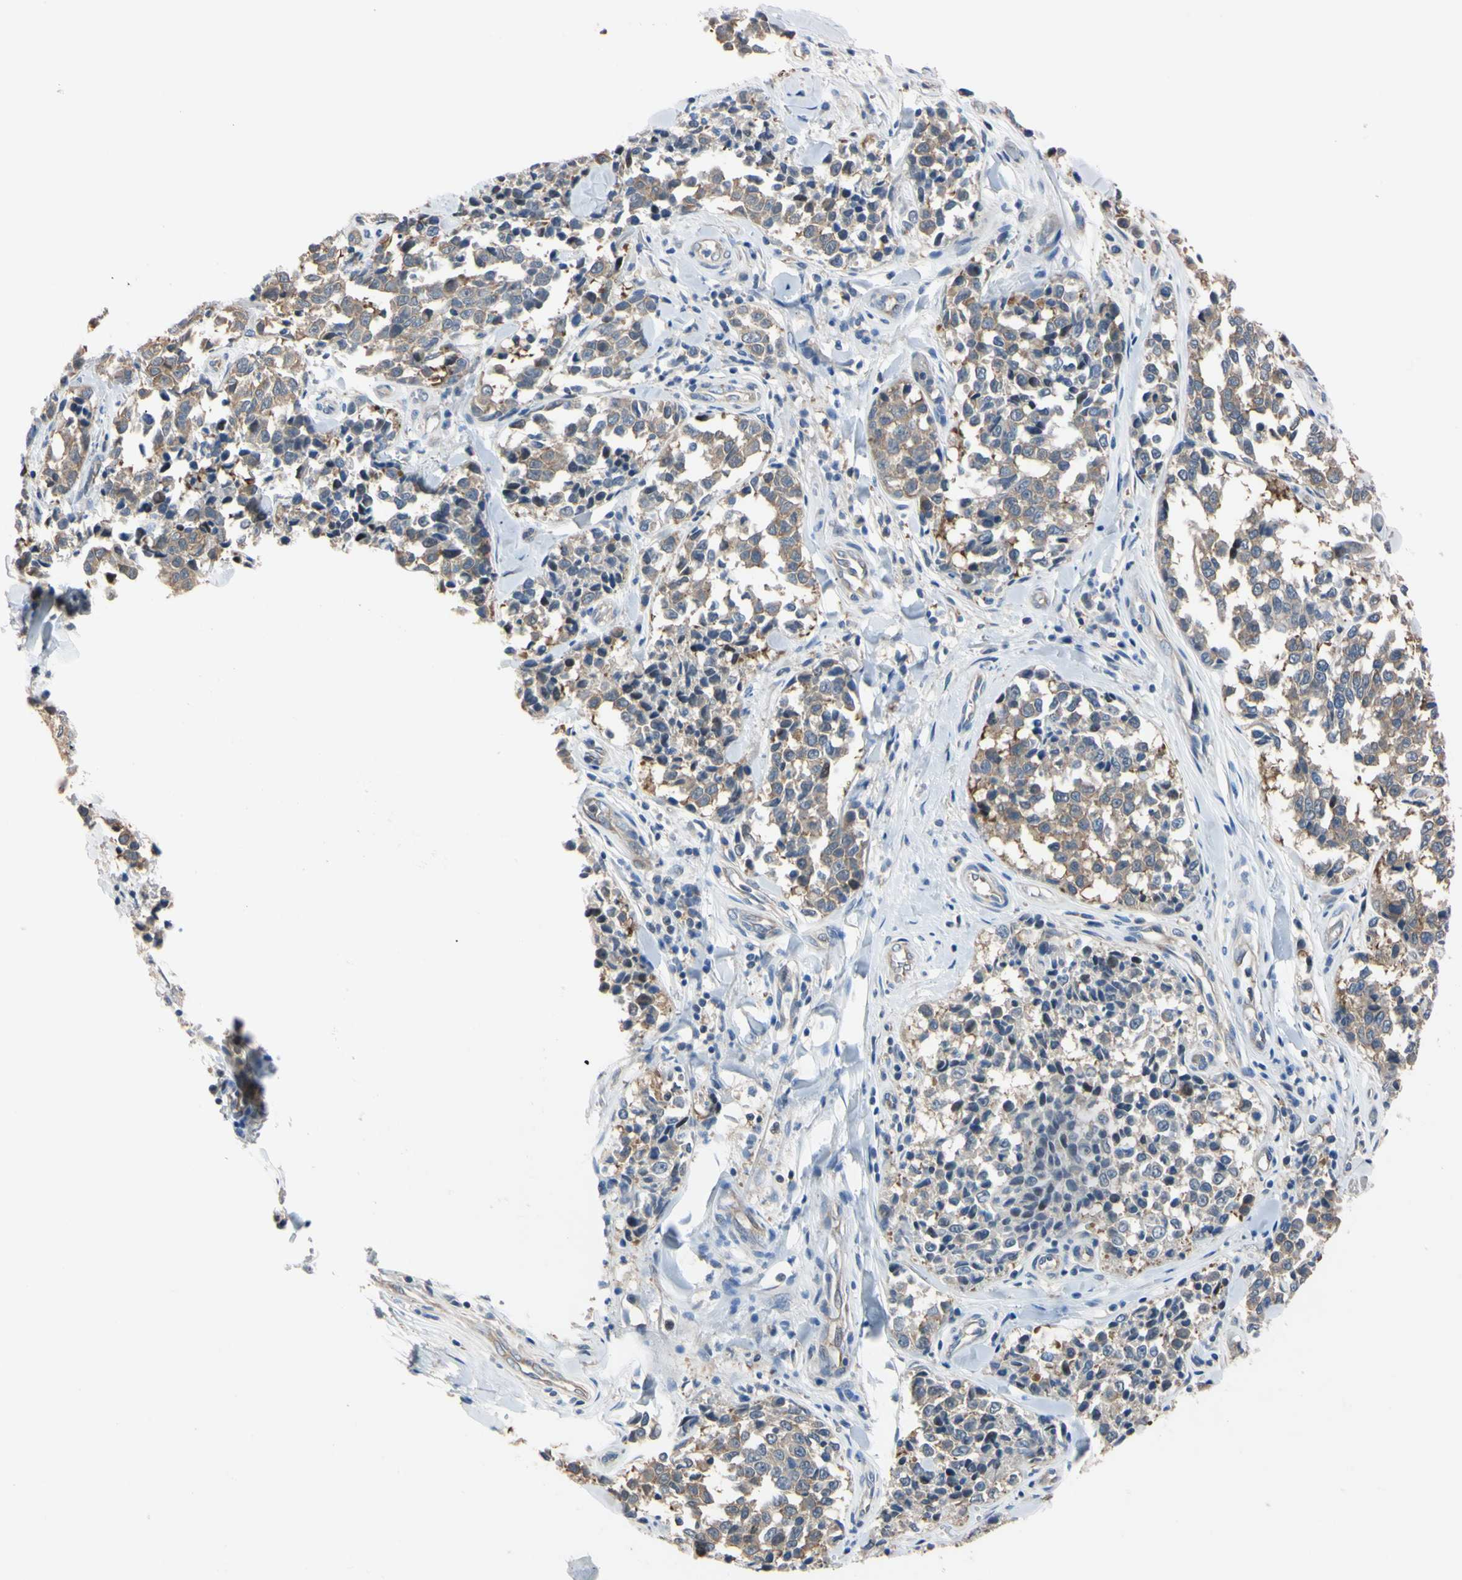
{"staining": {"intensity": "weak", "quantity": ">75%", "location": "cytoplasmic/membranous"}, "tissue": "melanoma", "cell_type": "Tumor cells", "image_type": "cancer", "snomed": [{"axis": "morphology", "description": "Malignant melanoma, NOS"}, {"axis": "topography", "description": "Skin"}], "caption": "This micrograph demonstrates immunohistochemistry staining of malignant melanoma, with low weak cytoplasmic/membranous expression in about >75% of tumor cells.", "gene": "RARS1", "patient": {"sex": "female", "age": 64}}